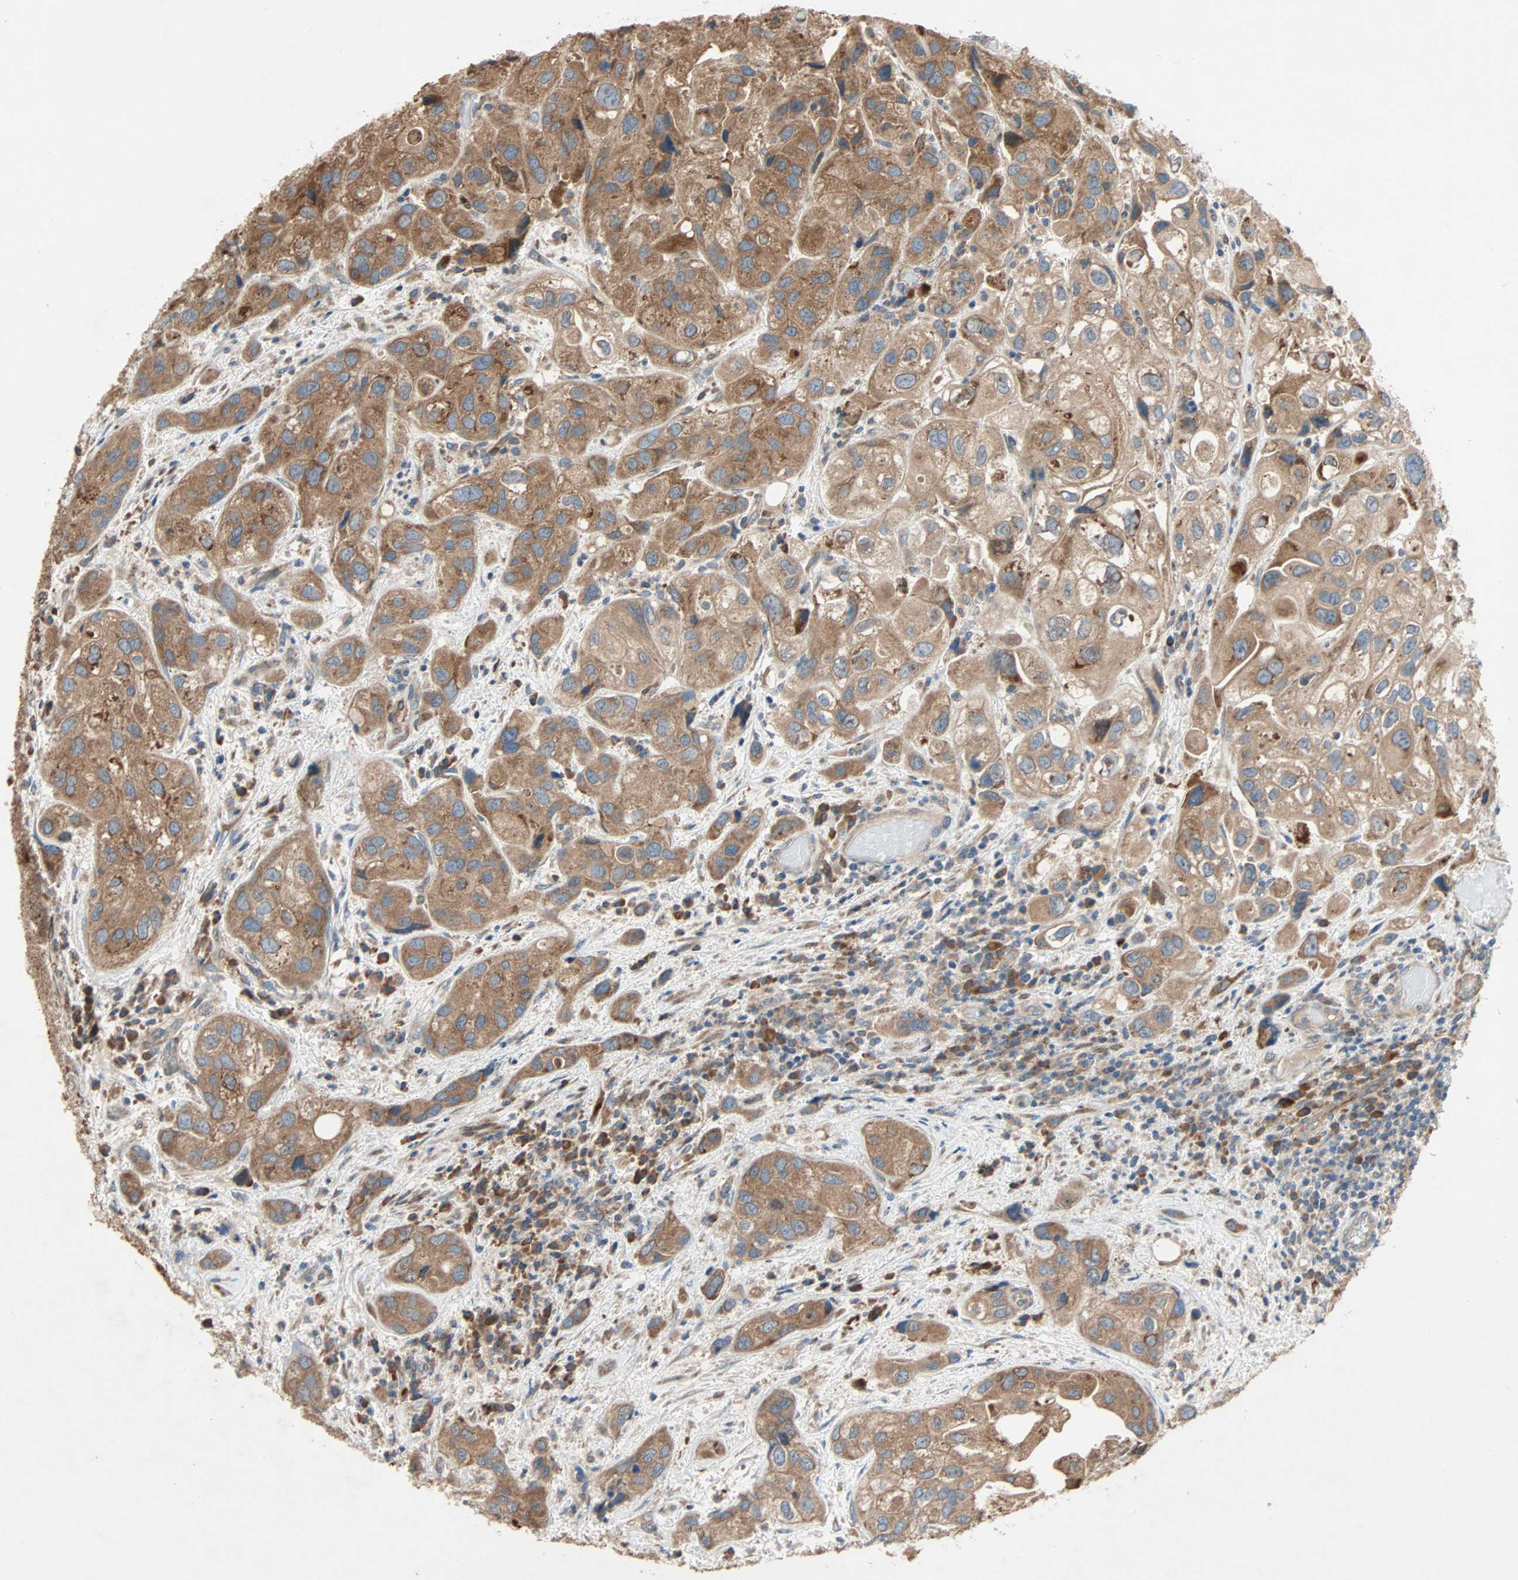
{"staining": {"intensity": "moderate", "quantity": ">75%", "location": "cytoplasmic/membranous"}, "tissue": "urothelial cancer", "cell_type": "Tumor cells", "image_type": "cancer", "snomed": [{"axis": "morphology", "description": "Urothelial carcinoma, High grade"}, {"axis": "topography", "description": "Urinary bladder"}], "caption": "This image demonstrates IHC staining of human urothelial cancer, with medium moderate cytoplasmic/membranous staining in about >75% of tumor cells.", "gene": "XYLT1", "patient": {"sex": "female", "age": 64}}